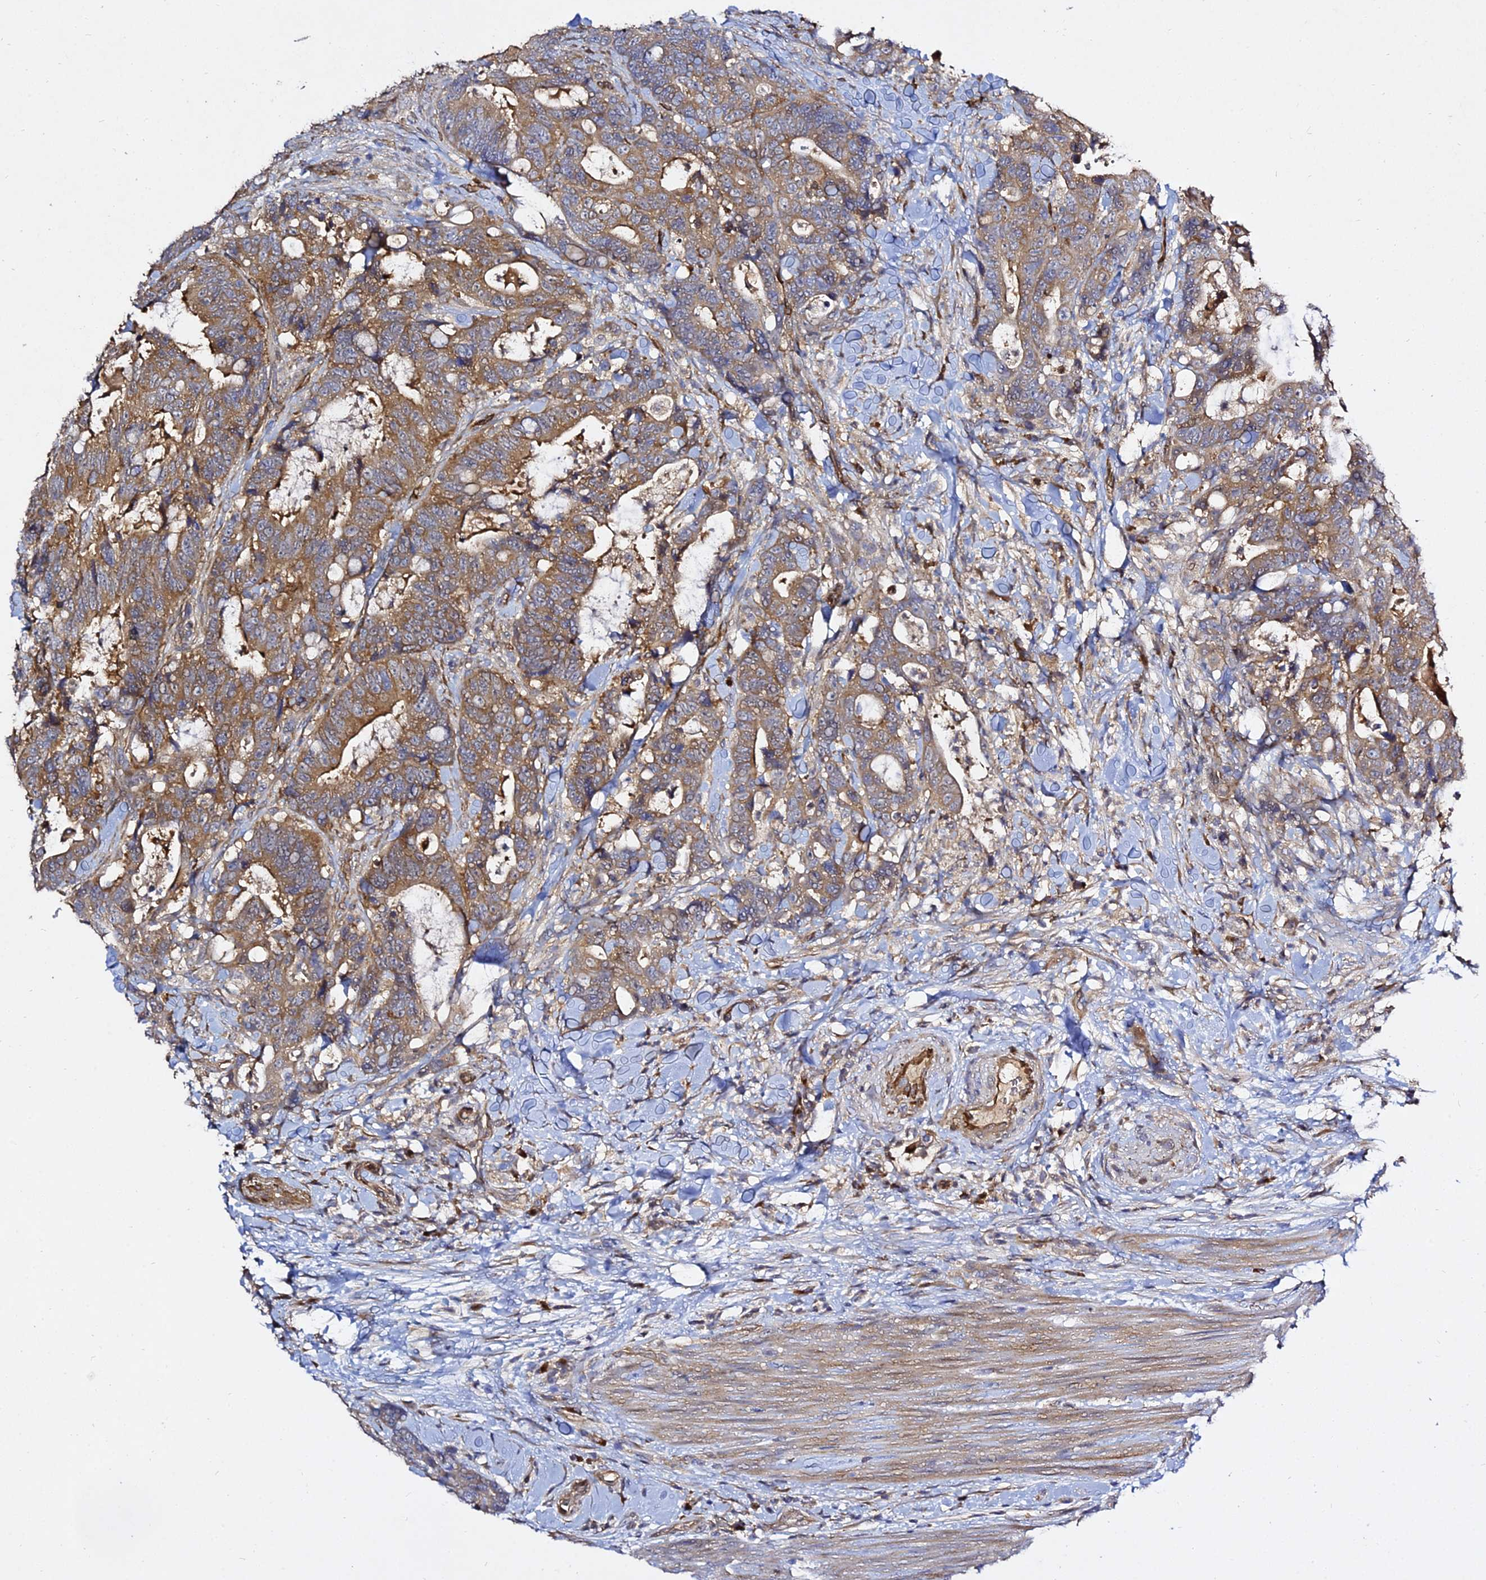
{"staining": {"intensity": "moderate", "quantity": ">75%", "location": "cytoplasmic/membranous"}, "tissue": "colorectal cancer", "cell_type": "Tumor cells", "image_type": "cancer", "snomed": [{"axis": "morphology", "description": "Adenocarcinoma, NOS"}, {"axis": "topography", "description": "Colon"}], "caption": "An immunohistochemistry histopathology image of tumor tissue is shown. Protein staining in brown shows moderate cytoplasmic/membranous positivity in colorectal cancer within tumor cells.", "gene": "GRTP1", "patient": {"sex": "female", "age": 82}}